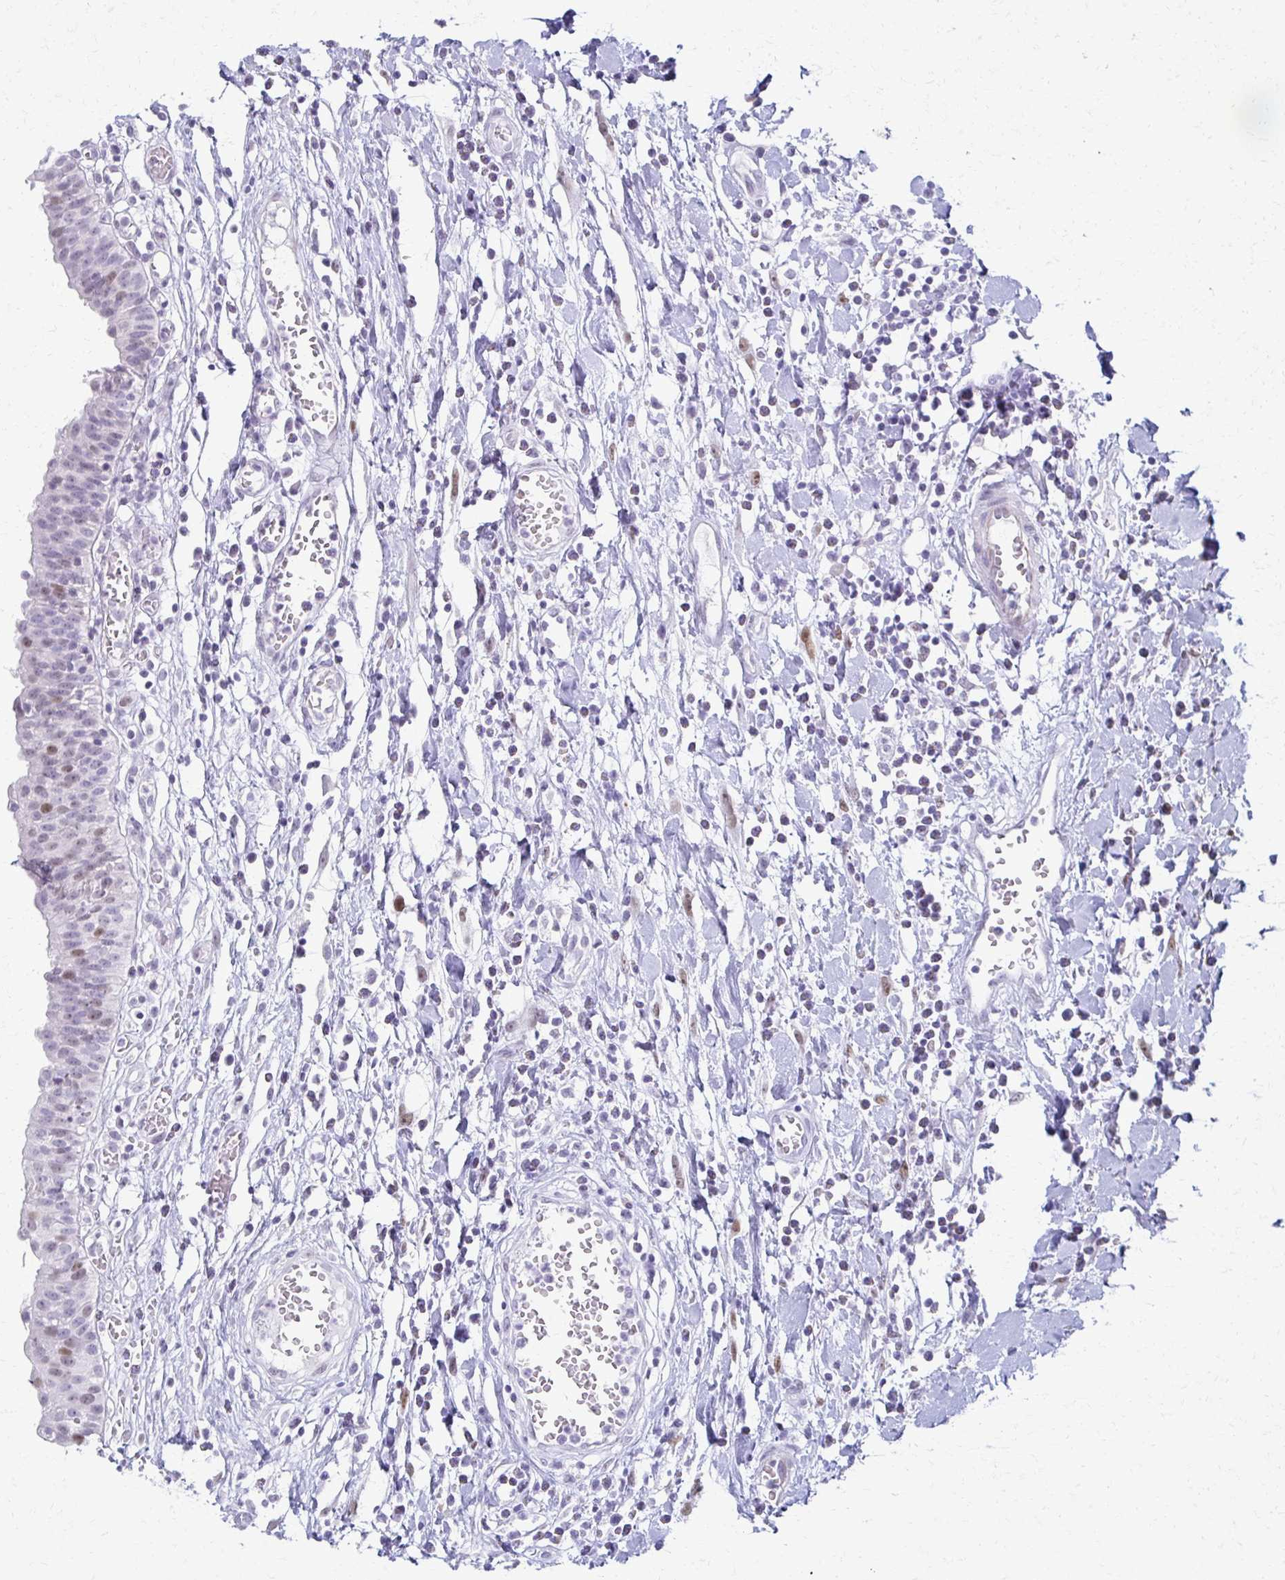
{"staining": {"intensity": "weak", "quantity": "25%-75%", "location": "nuclear"}, "tissue": "urinary bladder", "cell_type": "Urothelial cells", "image_type": "normal", "snomed": [{"axis": "morphology", "description": "Normal tissue, NOS"}, {"axis": "topography", "description": "Urinary bladder"}], "caption": "The image displays immunohistochemical staining of normal urinary bladder. There is weak nuclear staining is seen in approximately 25%-75% of urothelial cells.", "gene": "MORC4", "patient": {"sex": "male", "age": 64}}